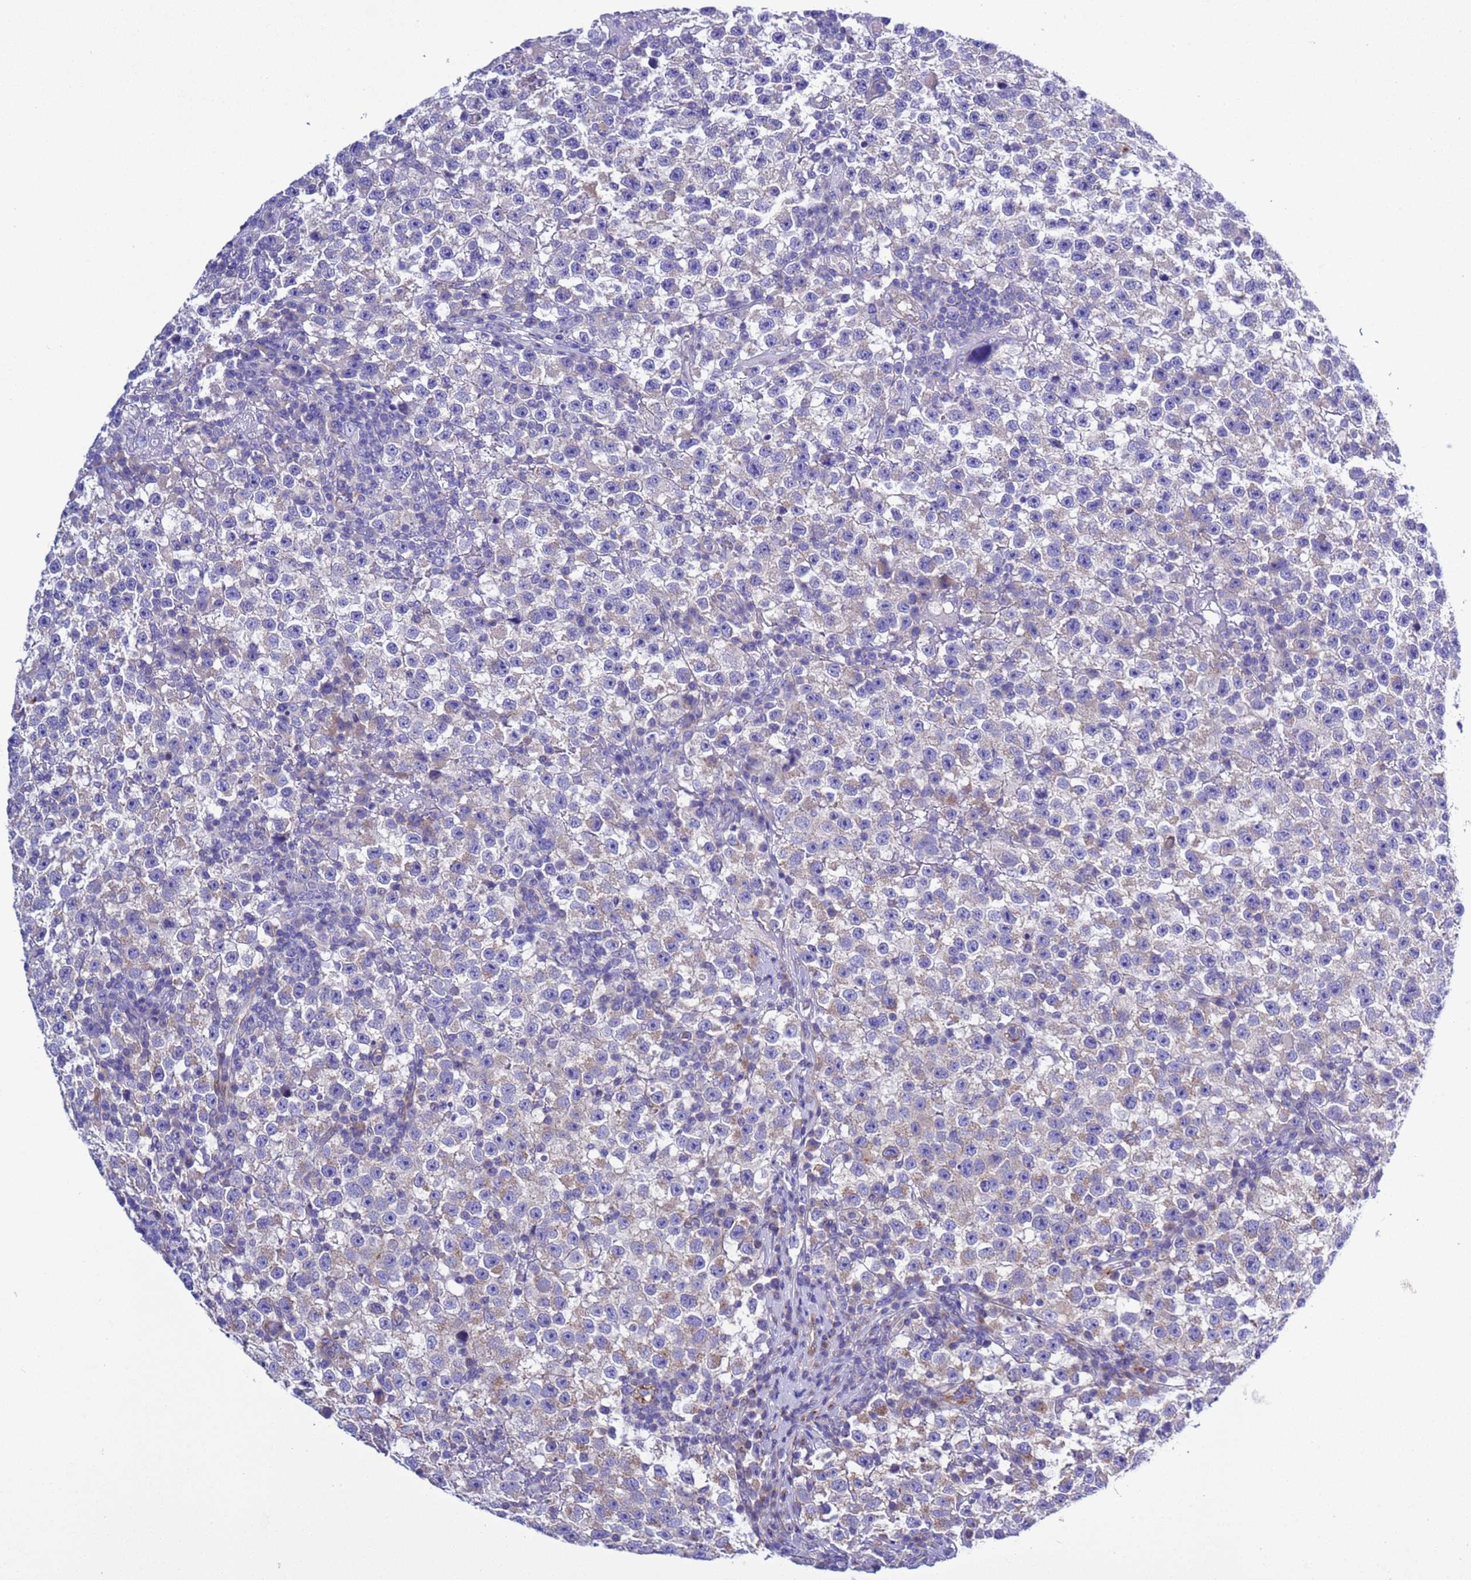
{"staining": {"intensity": "weak", "quantity": "<25%", "location": "cytoplasmic/membranous"}, "tissue": "testis cancer", "cell_type": "Tumor cells", "image_type": "cancer", "snomed": [{"axis": "morphology", "description": "Seminoma, NOS"}, {"axis": "topography", "description": "Testis"}], "caption": "An image of human testis cancer is negative for staining in tumor cells. (DAB (3,3'-diaminobenzidine) immunohistochemistry, high magnification).", "gene": "KICS2", "patient": {"sex": "male", "age": 22}}